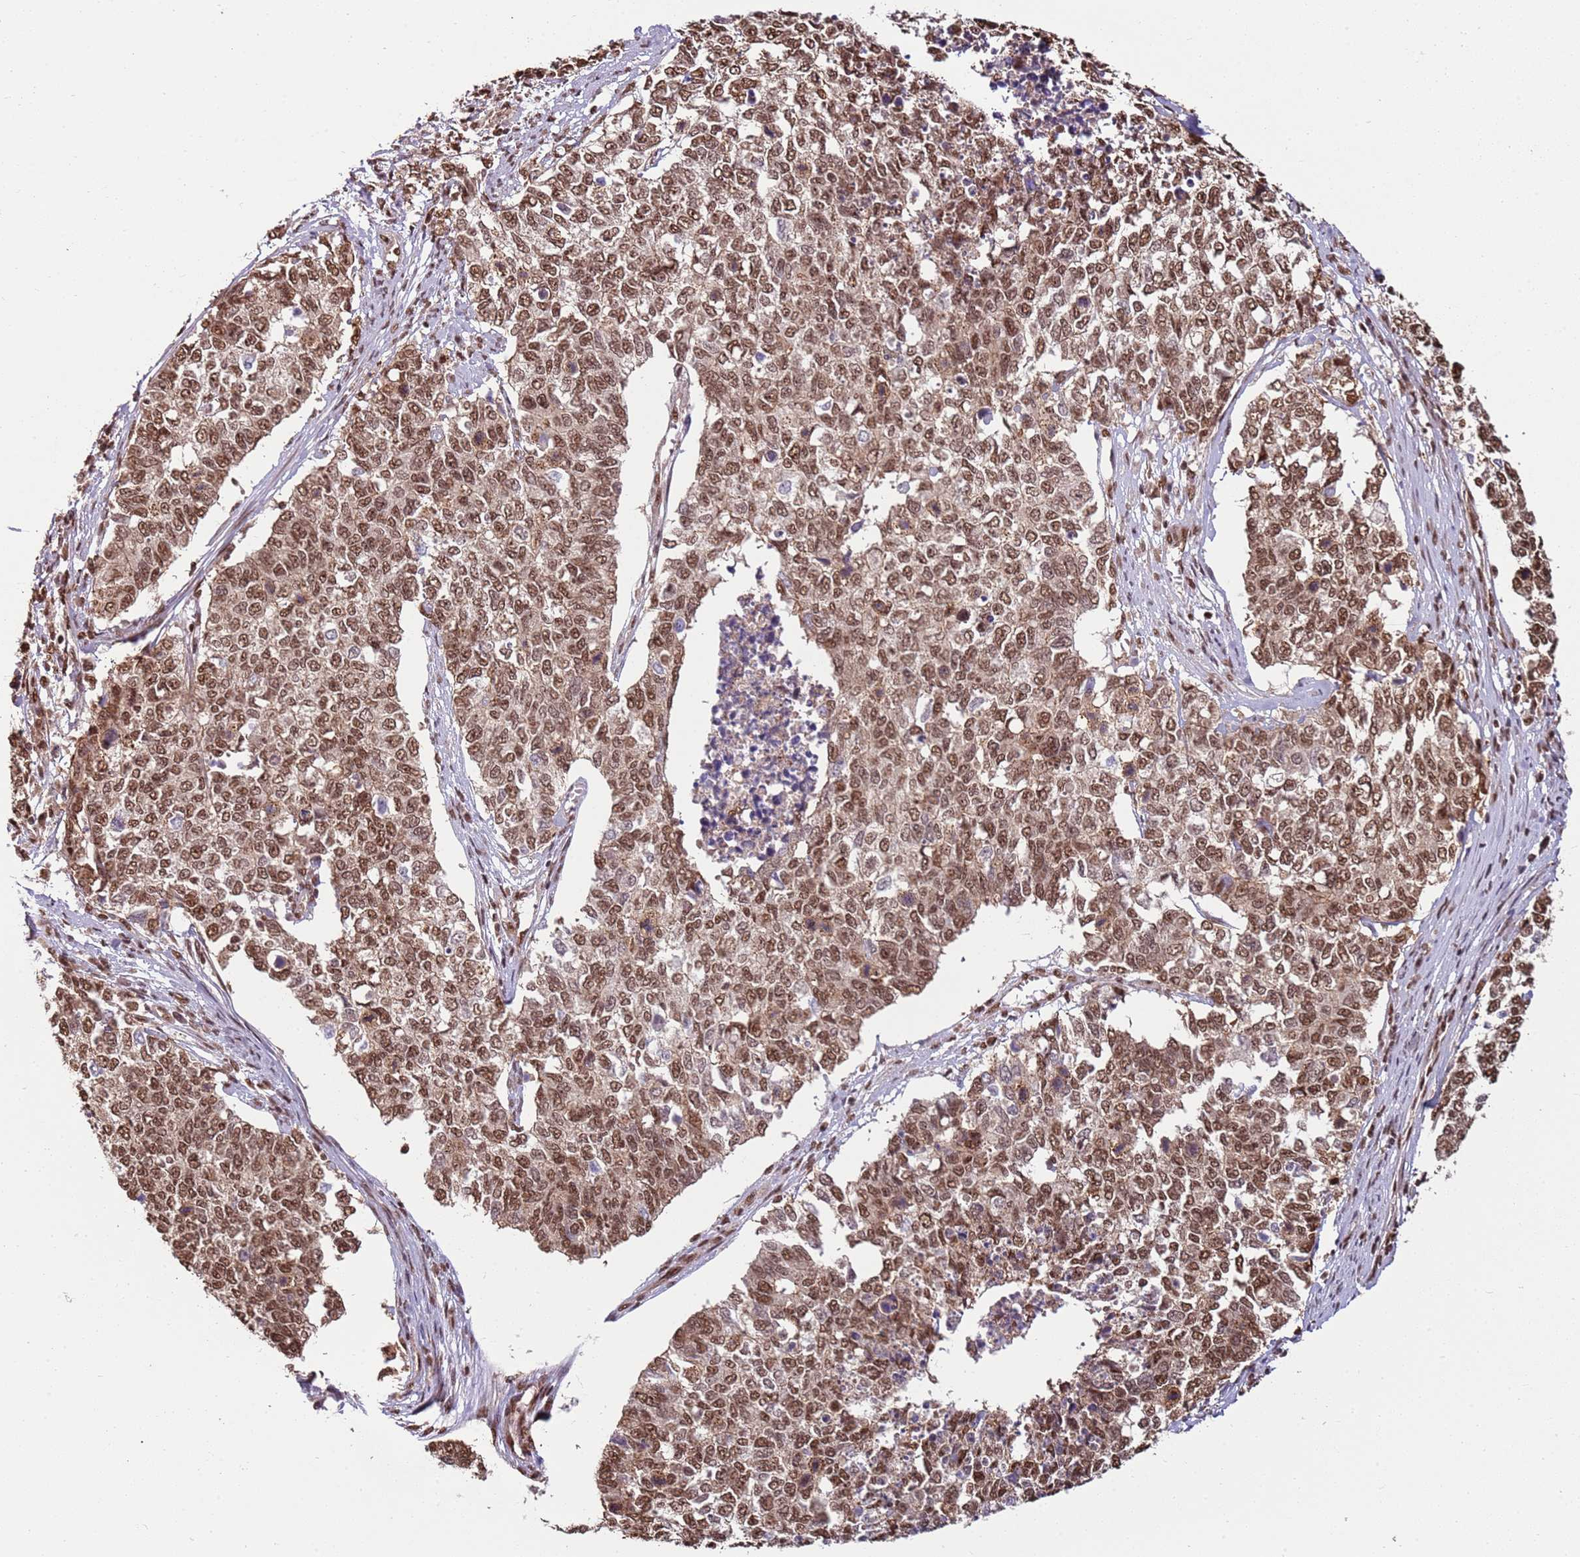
{"staining": {"intensity": "moderate", "quantity": ">75%", "location": "nuclear"}, "tissue": "cervical cancer", "cell_type": "Tumor cells", "image_type": "cancer", "snomed": [{"axis": "morphology", "description": "Squamous cell carcinoma, NOS"}, {"axis": "topography", "description": "Cervix"}], "caption": "The photomicrograph exhibits staining of cervical squamous cell carcinoma, revealing moderate nuclear protein positivity (brown color) within tumor cells.", "gene": "ZBTB12", "patient": {"sex": "female", "age": 63}}